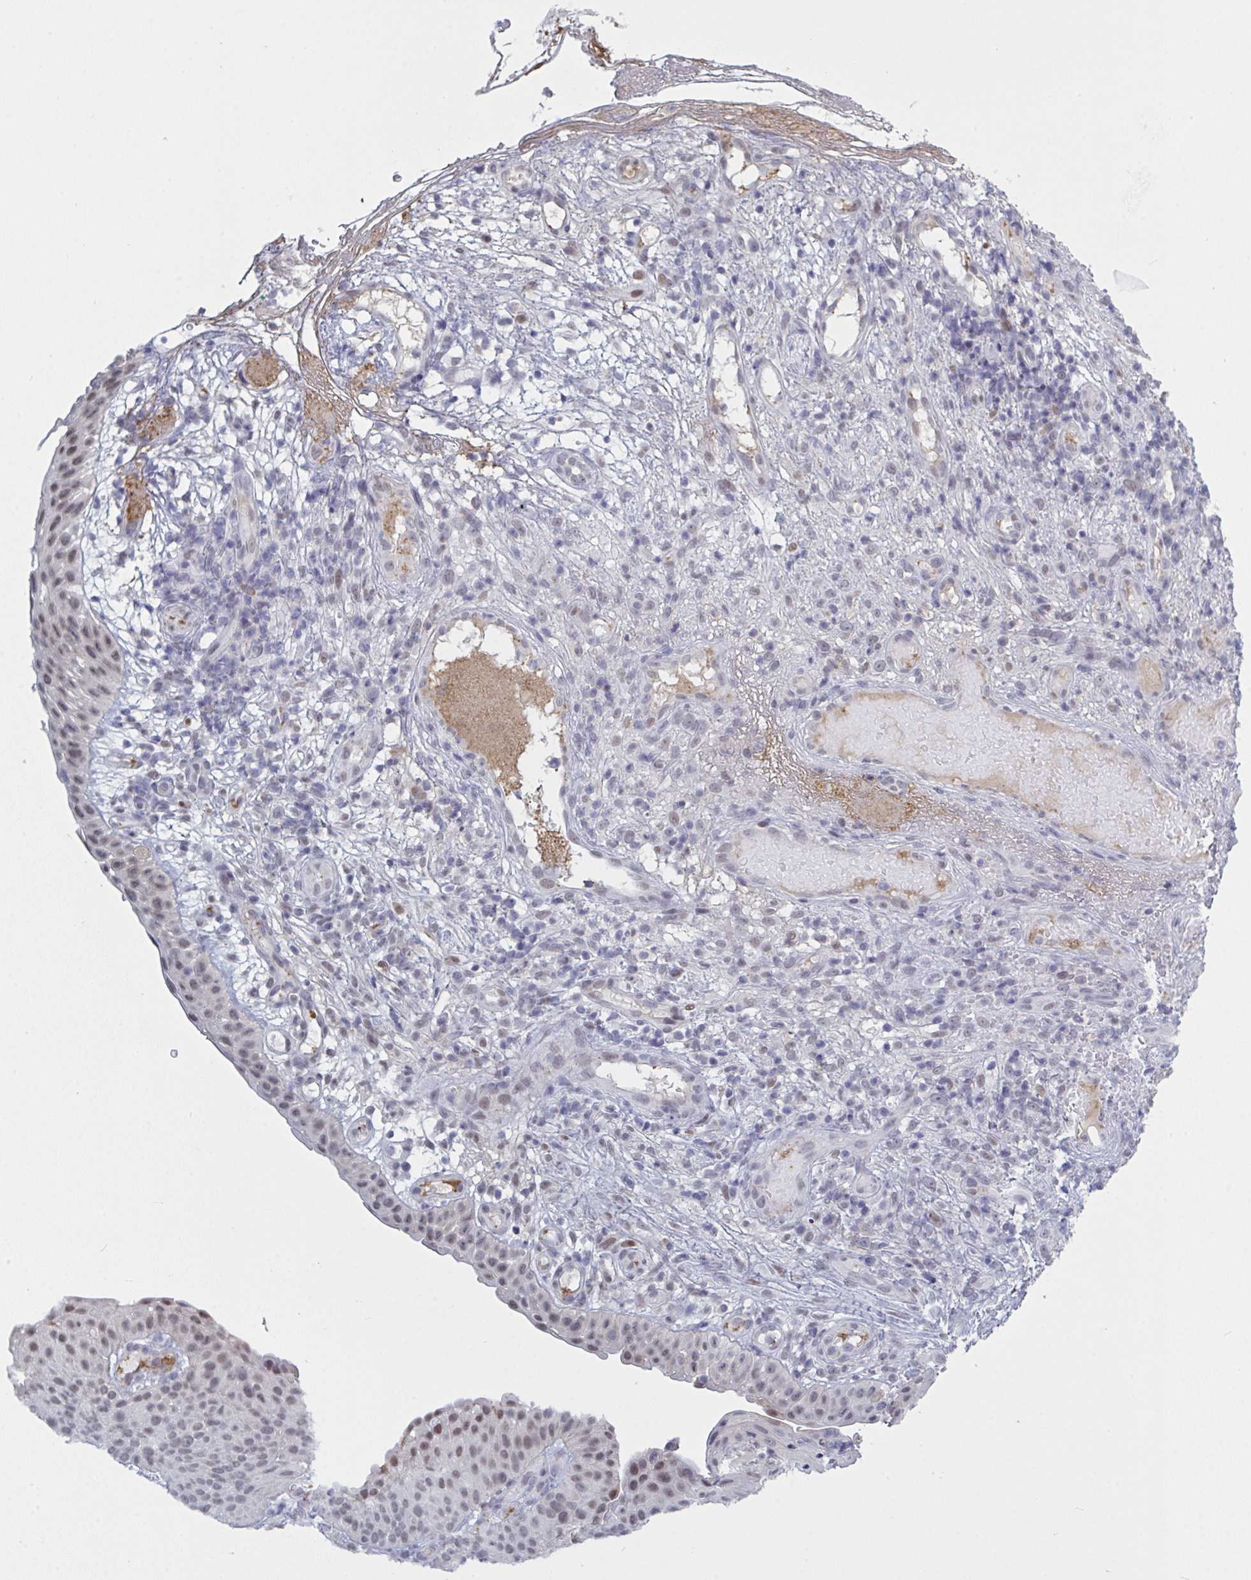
{"staining": {"intensity": "moderate", "quantity": "<25%", "location": "nuclear"}, "tissue": "nasopharynx", "cell_type": "Respiratory epithelial cells", "image_type": "normal", "snomed": [{"axis": "morphology", "description": "Normal tissue, NOS"}, {"axis": "morphology", "description": "Inflammation, NOS"}, {"axis": "topography", "description": "Nasopharynx"}], "caption": "Protein staining of unremarkable nasopharynx demonstrates moderate nuclear expression in about <25% of respiratory epithelial cells.", "gene": "KDM4D", "patient": {"sex": "male", "age": 54}}